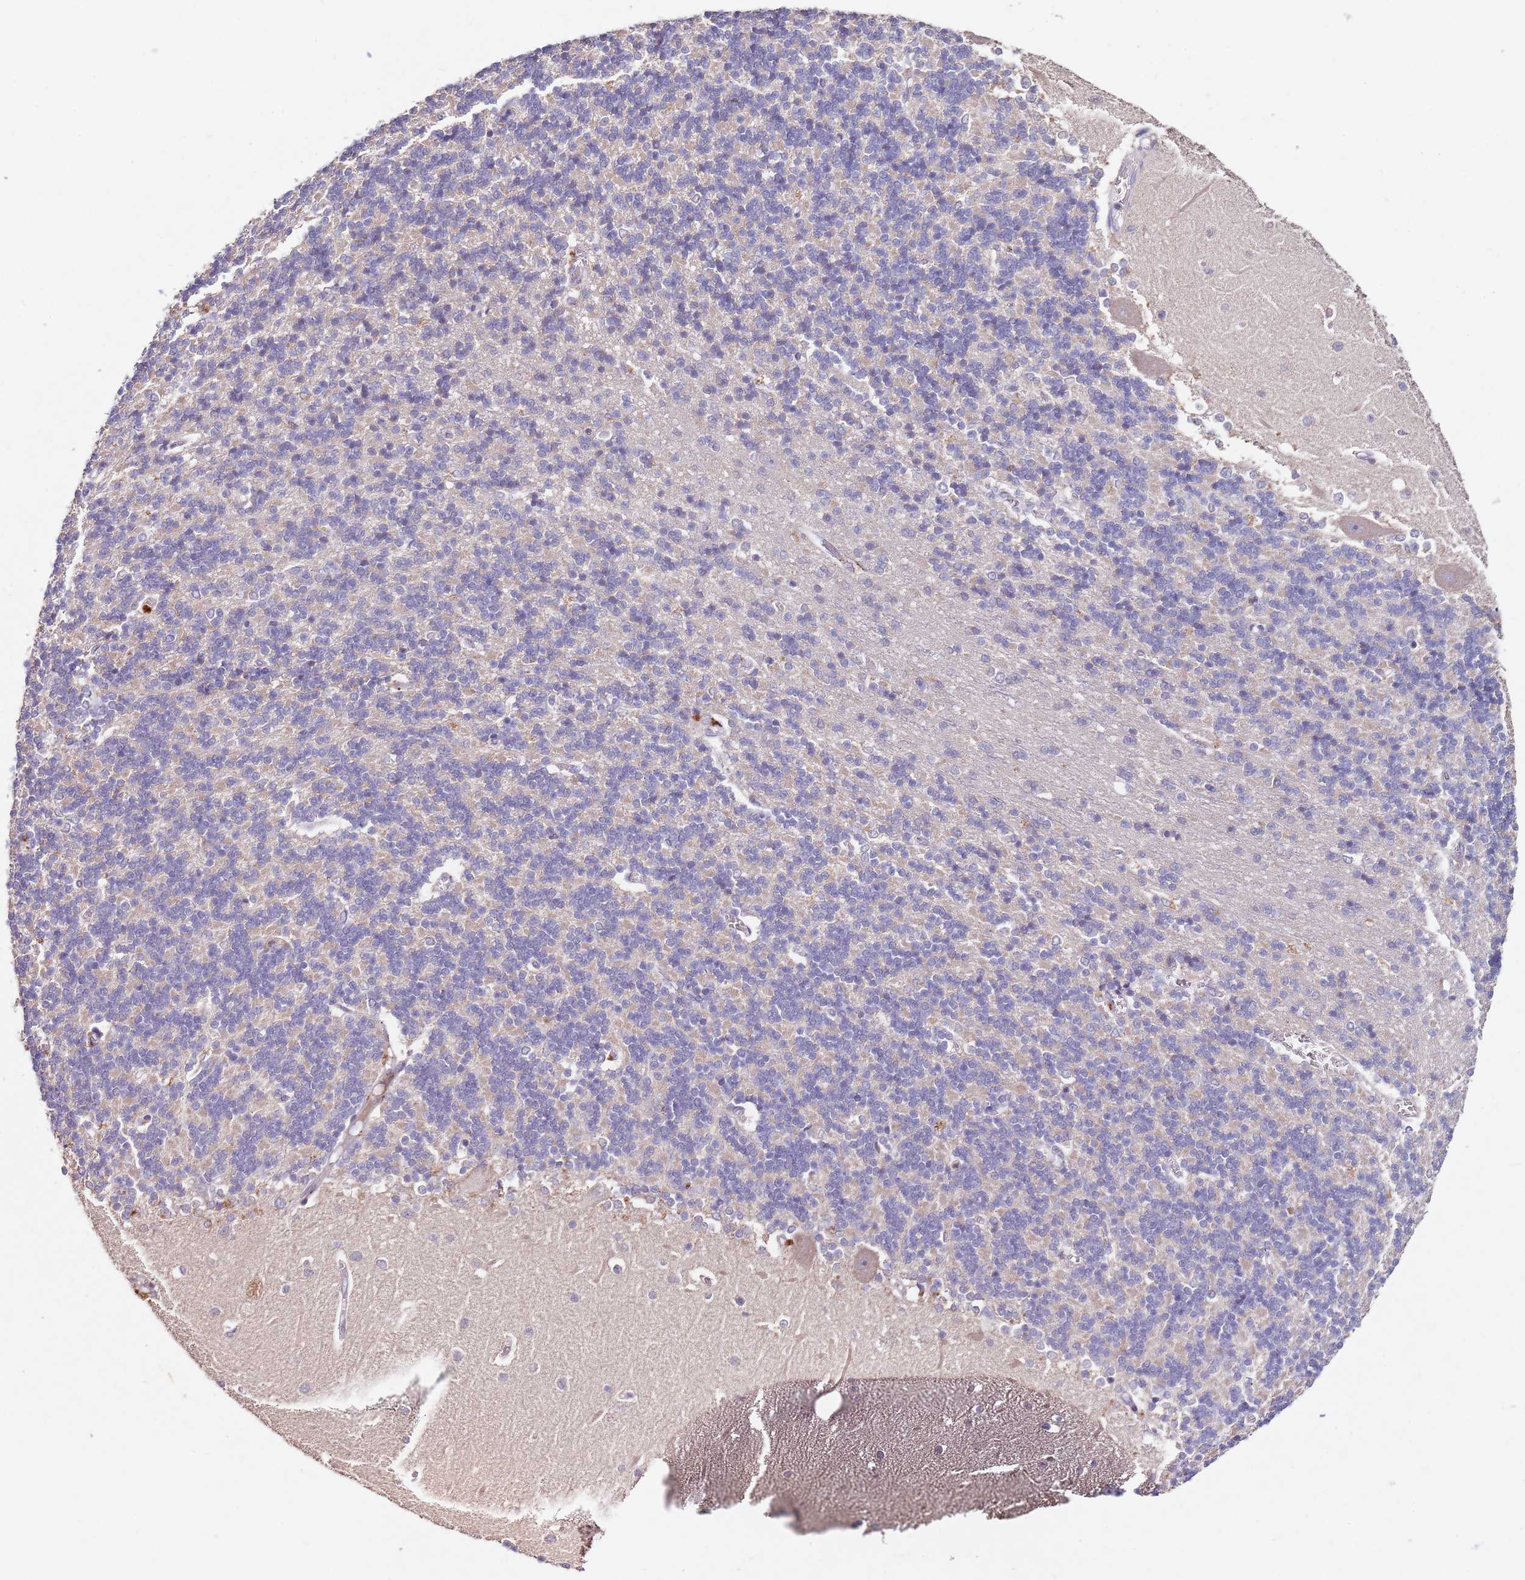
{"staining": {"intensity": "negative", "quantity": "none", "location": "none"}, "tissue": "cerebellum", "cell_type": "Cells in granular layer", "image_type": "normal", "snomed": [{"axis": "morphology", "description": "Normal tissue, NOS"}, {"axis": "topography", "description": "Cerebellum"}], "caption": "The image displays no significant positivity in cells in granular layer of cerebellum. The staining is performed using DAB brown chromogen with nuclei counter-stained in using hematoxylin.", "gene": "NRDE2", "patient": {"sex": "male", "age": 37}}